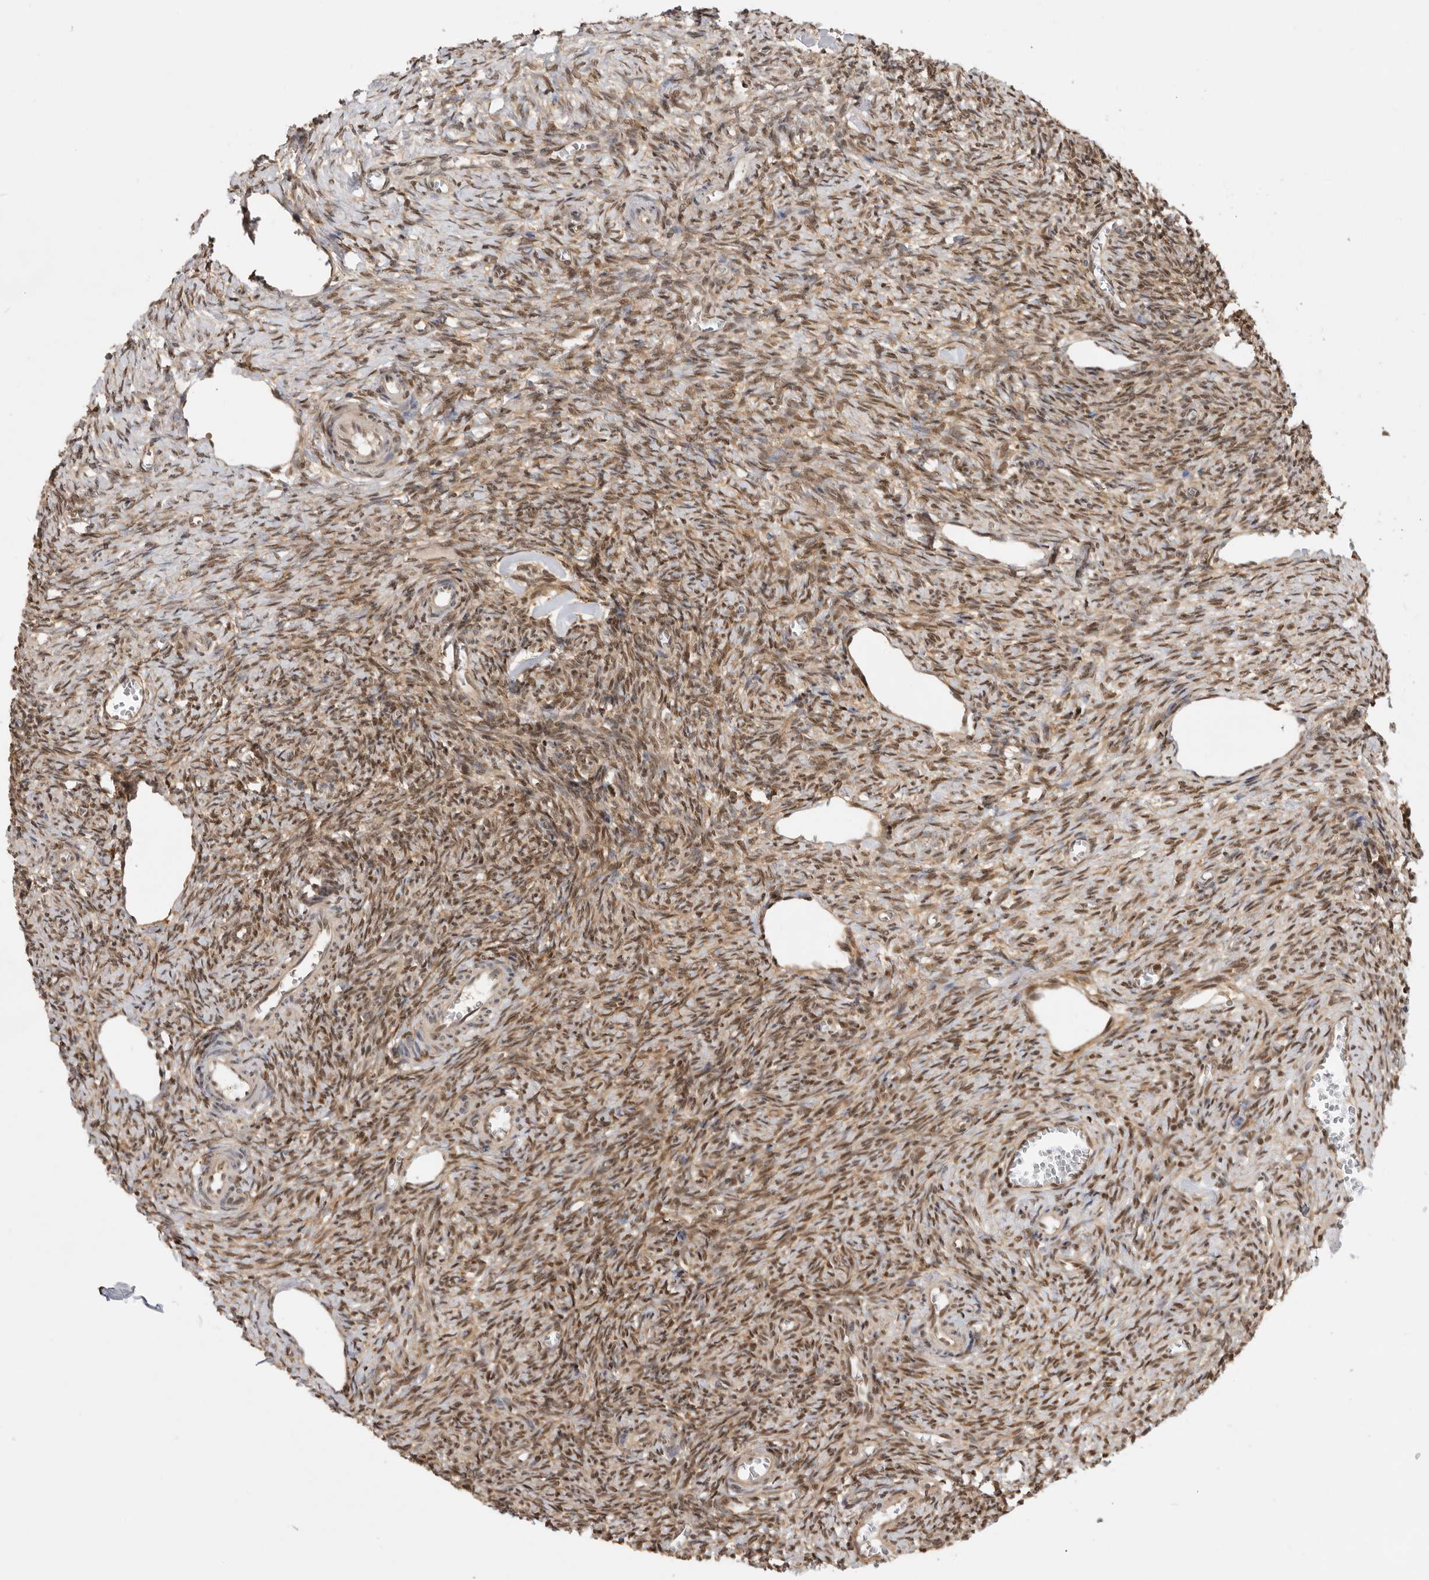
{"staining": {"intensity": "moderate", "quantity": ">75%", "location": "cytoplasmic/membranous,nuclear"}, "tissue": "ovary", "cell_type": "Ovarian stroma cells", "image_type": "normal", "snomed": [{"axis": "morphology", "description": "Normal tissue, NOS"}, {"axis": "topography", "description": "Ovary"}], "caption": "A high-resolution micrograph shows immunohistochemistry (IHC) staining of unremarkable ovary, which reveals moderate cytoplasmic/membranous,nuclear positivity in approximately >75% of ovarian stroma cells.", "gene": "ADPRS", "patient": {"sex": "female", "age": 27}}